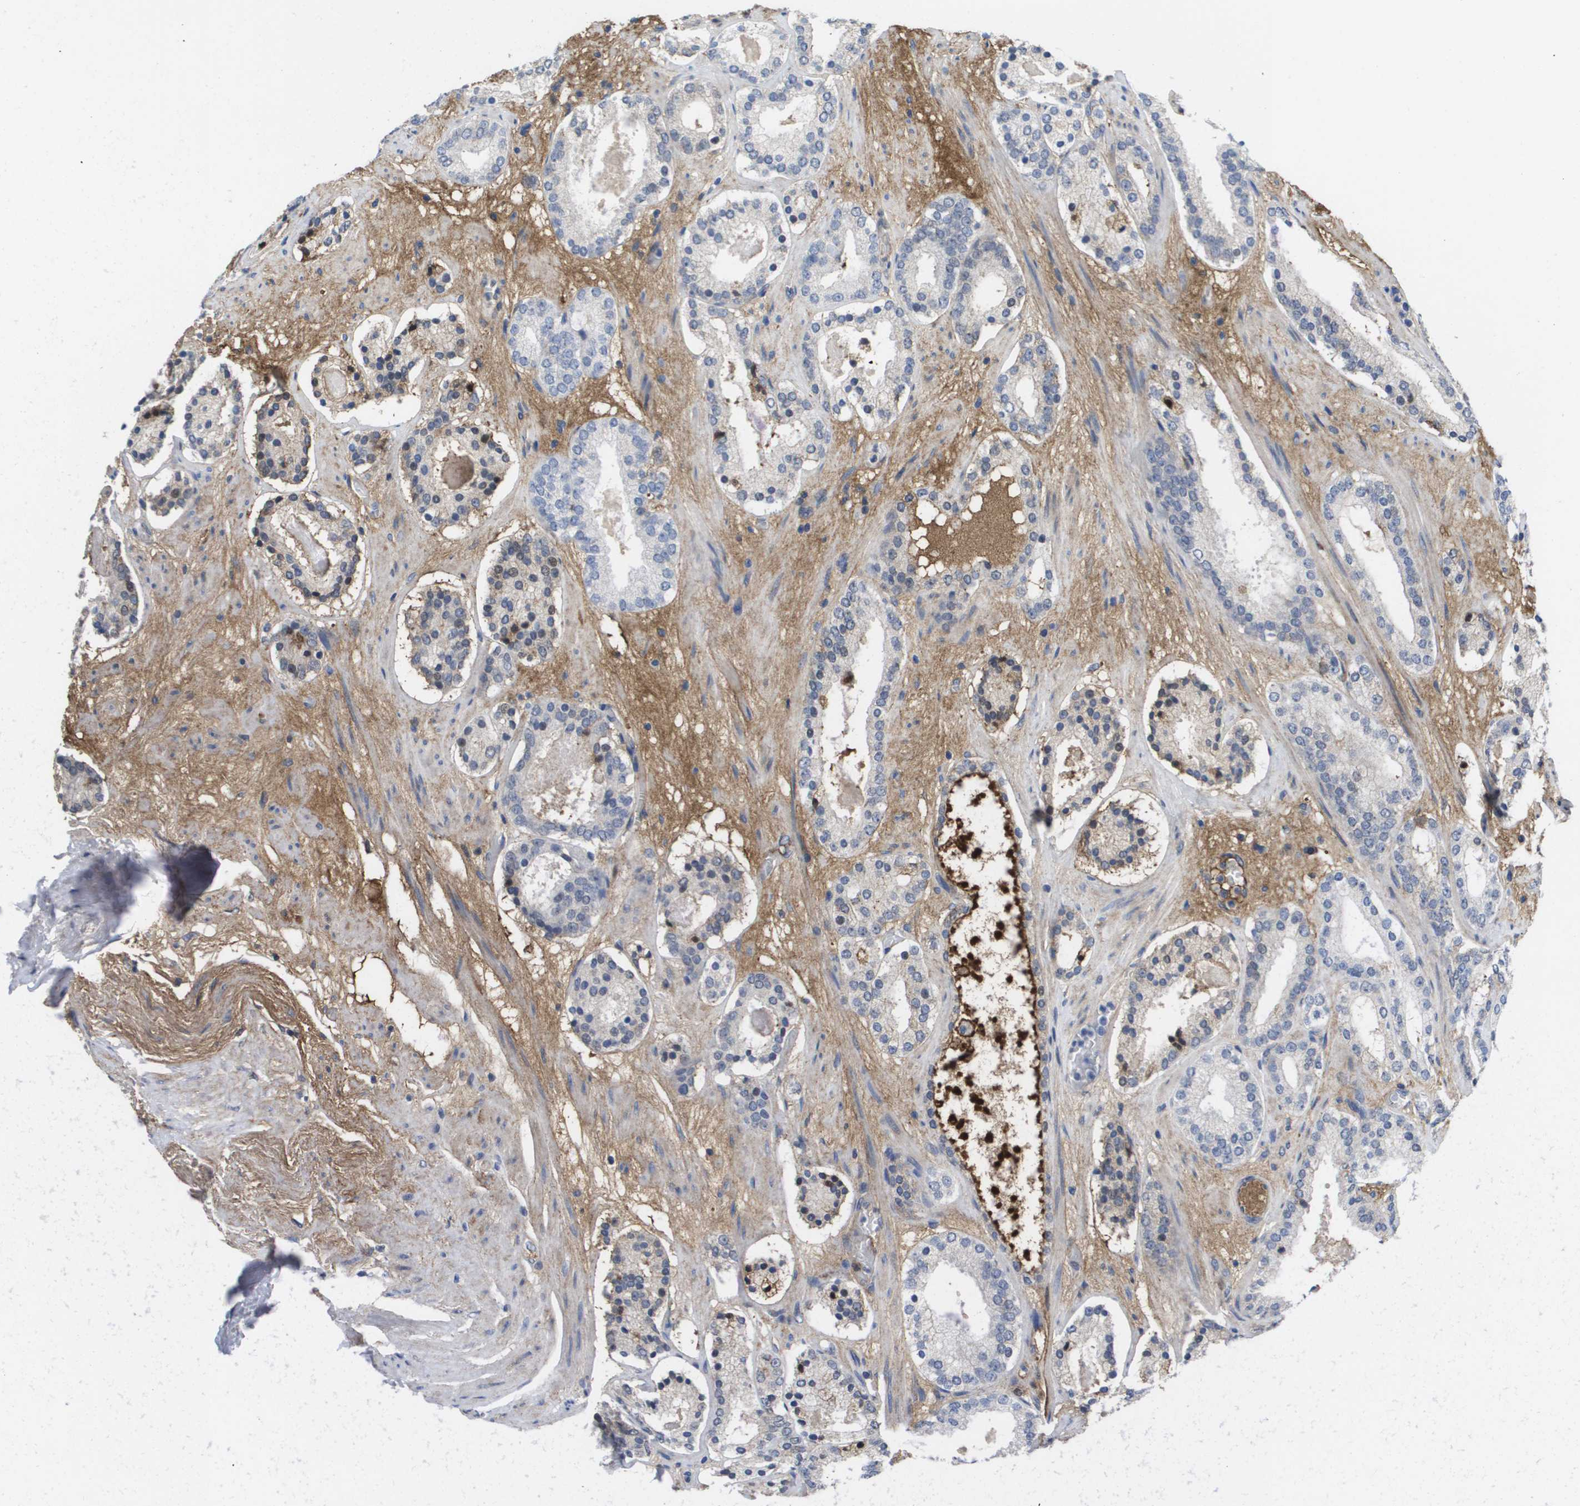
{"staining": {"intensity": "weak", "quantity": "25%-75%", "location": "cytoplasmic/membranous"}, "tissue": "prostate cancer", "cell_type": "Tumor cells", "image_type": "cancer", "snomed": [{"axis": "morphology", "description": "Adenocarcinoma, Low grade"}, {"axis": "topography", "description": "Prostate"}], "caption": "IHC histopathology image of adenocarcinoma (low-grade) (prostate) stained for a protein (brown), which exhibits low levels of weak cytoplasmic/membranous staining in approximately 25%-75% of tumor cells.", "gene": "SERPINC1", "patient": {"sex": "male", "age": 69}}